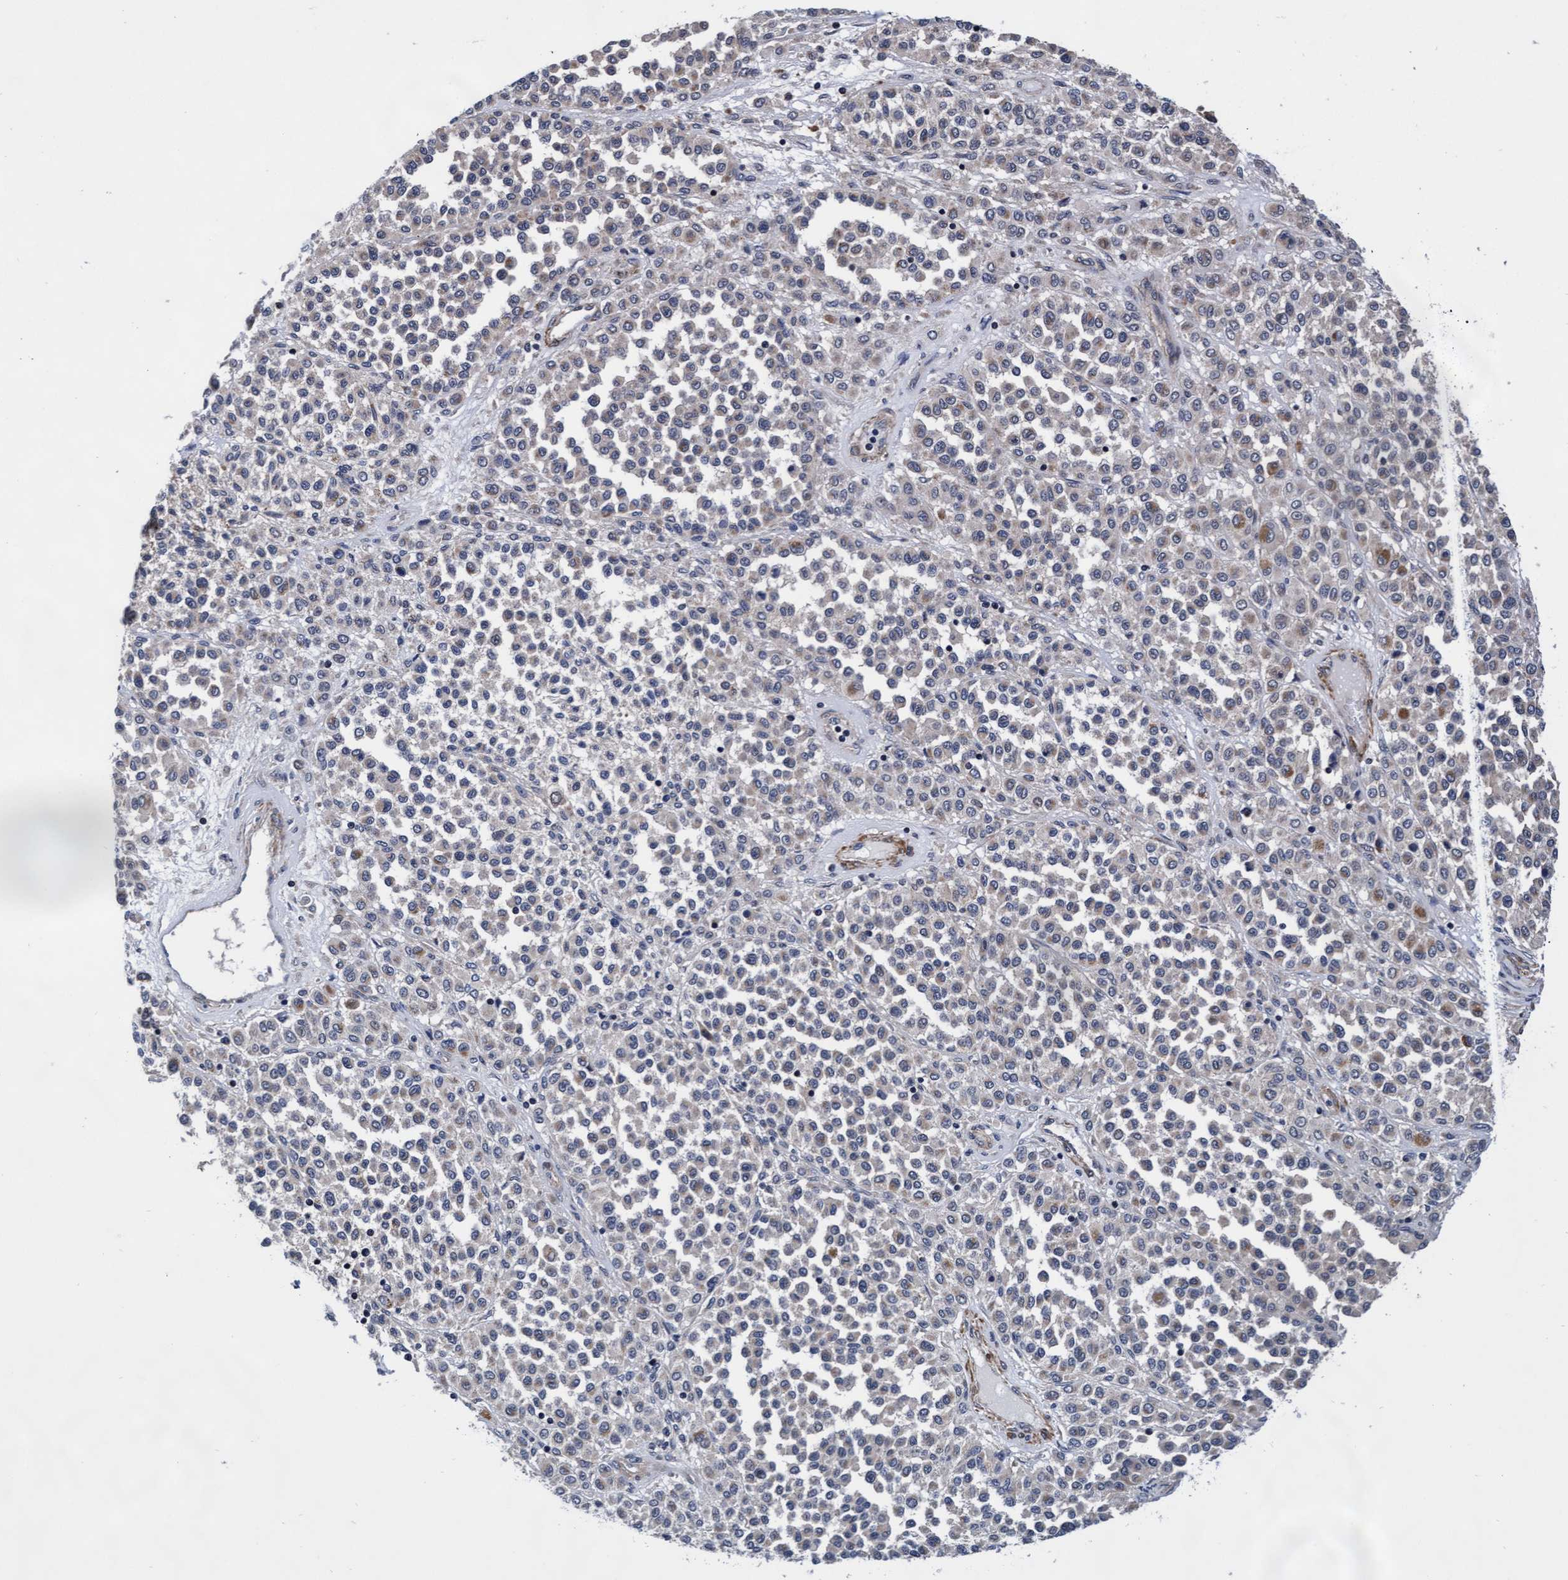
{"staining": {"intensity": "weak", "quantity": "<25%", "location": "cytoplasmic/membranous"}, "tissue": "melanoma", "cell_type": "Tumor cells", "image_type": "cancer", "snomed": [{"axis": "morphology", "description": "Malignant melanoma, Metastatic site"}, {"axis": "topography", "description": "Pancreas"}], "caption": "Immunohistochemistry of malignant melanoma (metastatic site) displays no expression in tumor cells. (Immunohistochemistry, brightfield microscopy, high magnification).", "gene": "EFCAB13", "patient": {"sex": "female", "age": 30}}